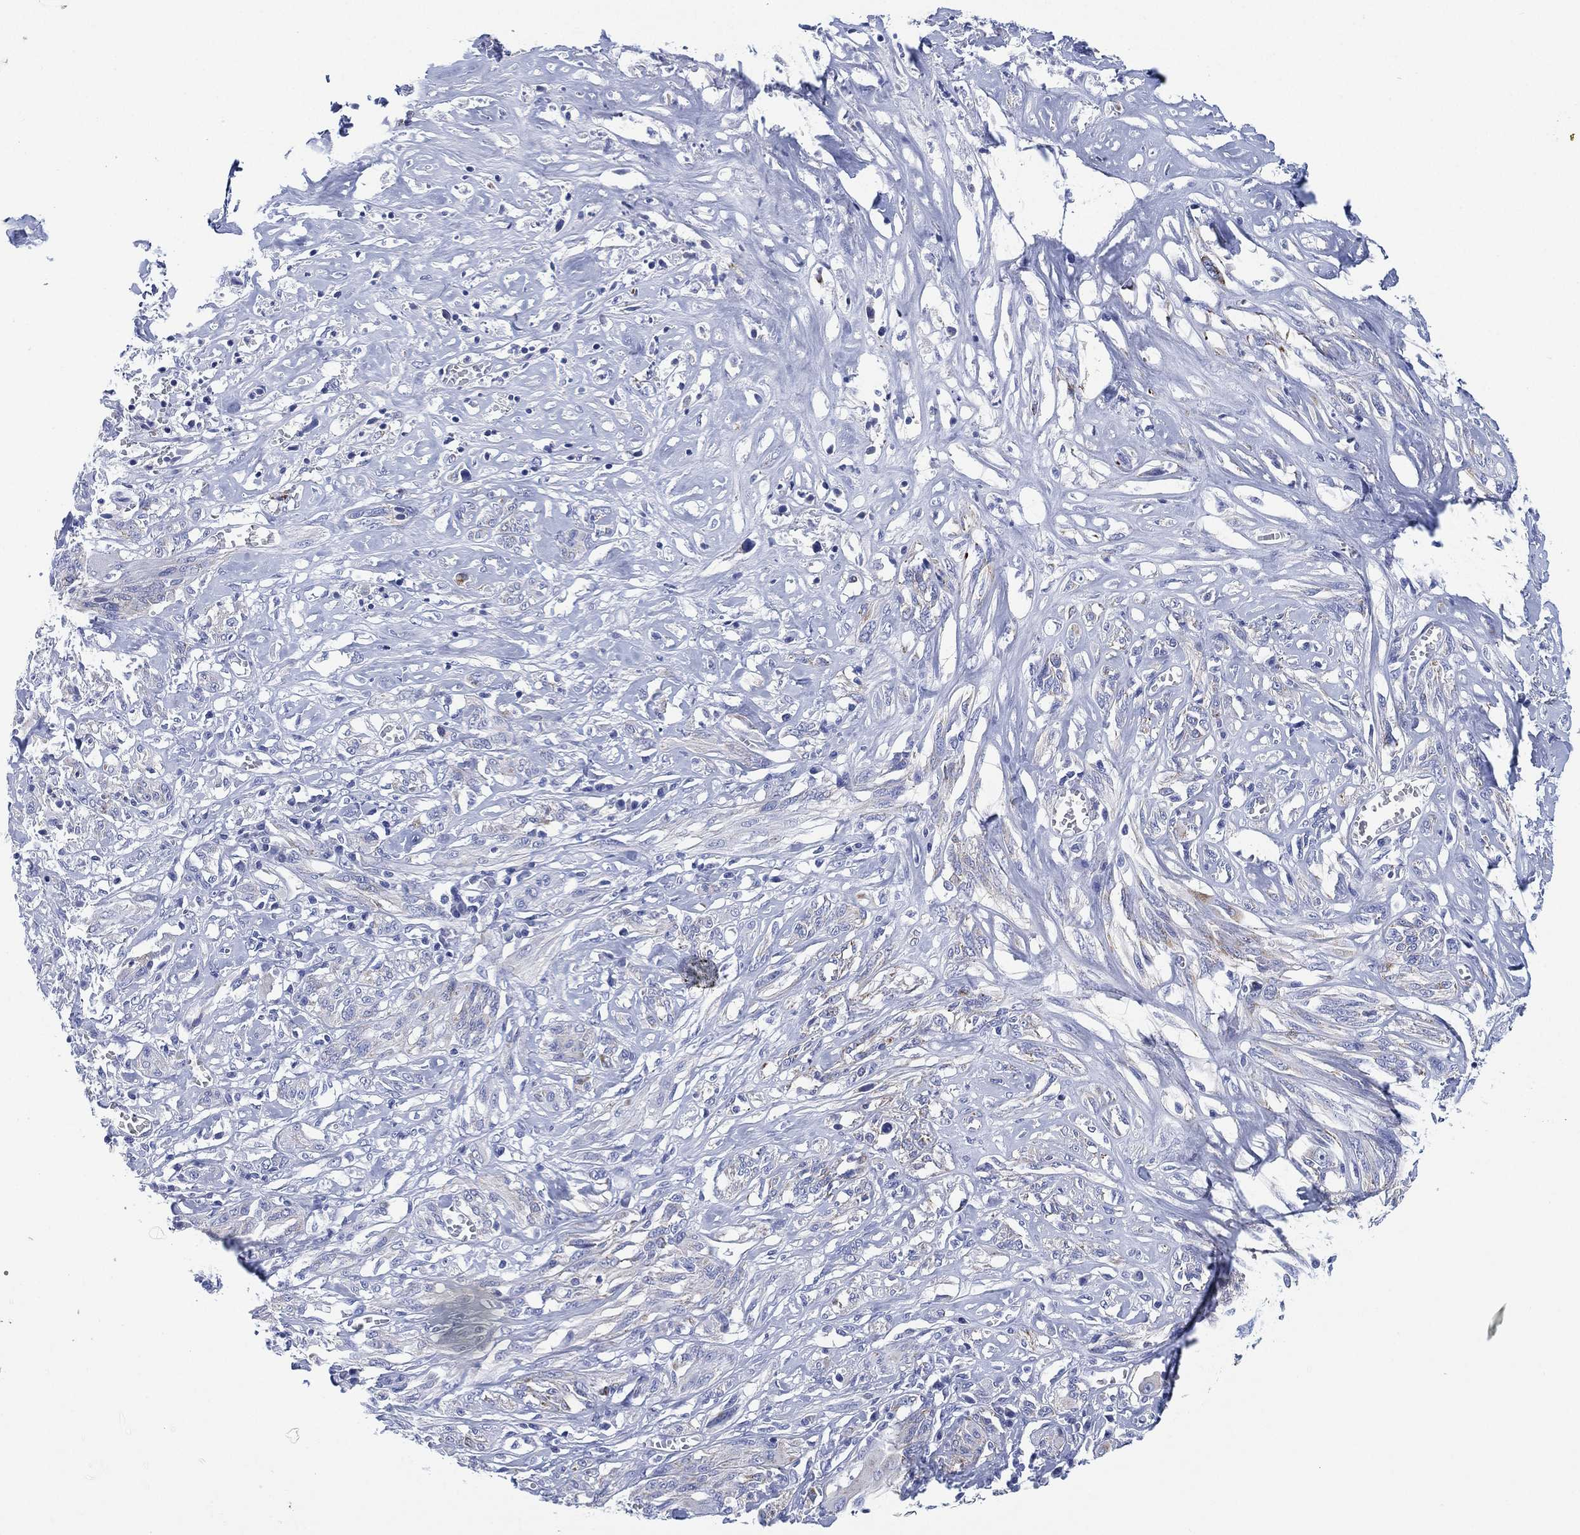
{"staining": {"intensity": "negative", "quantity": "none", "location": "none"}, "tissue": "melanoma", "cell_type": "Tumor cells", "image_type": "cancer", "snomed": [{"axis": "morphology", "description": "Malignant melanoma, NOS"}, {"axis": "topography", "description": "Skin"}], "caption": "Photomicrograph shows no significant protein expression in tumor cells of melanoma.", "gene": "SLC9C2", "patient": {"sex": "female", "age": 91}}